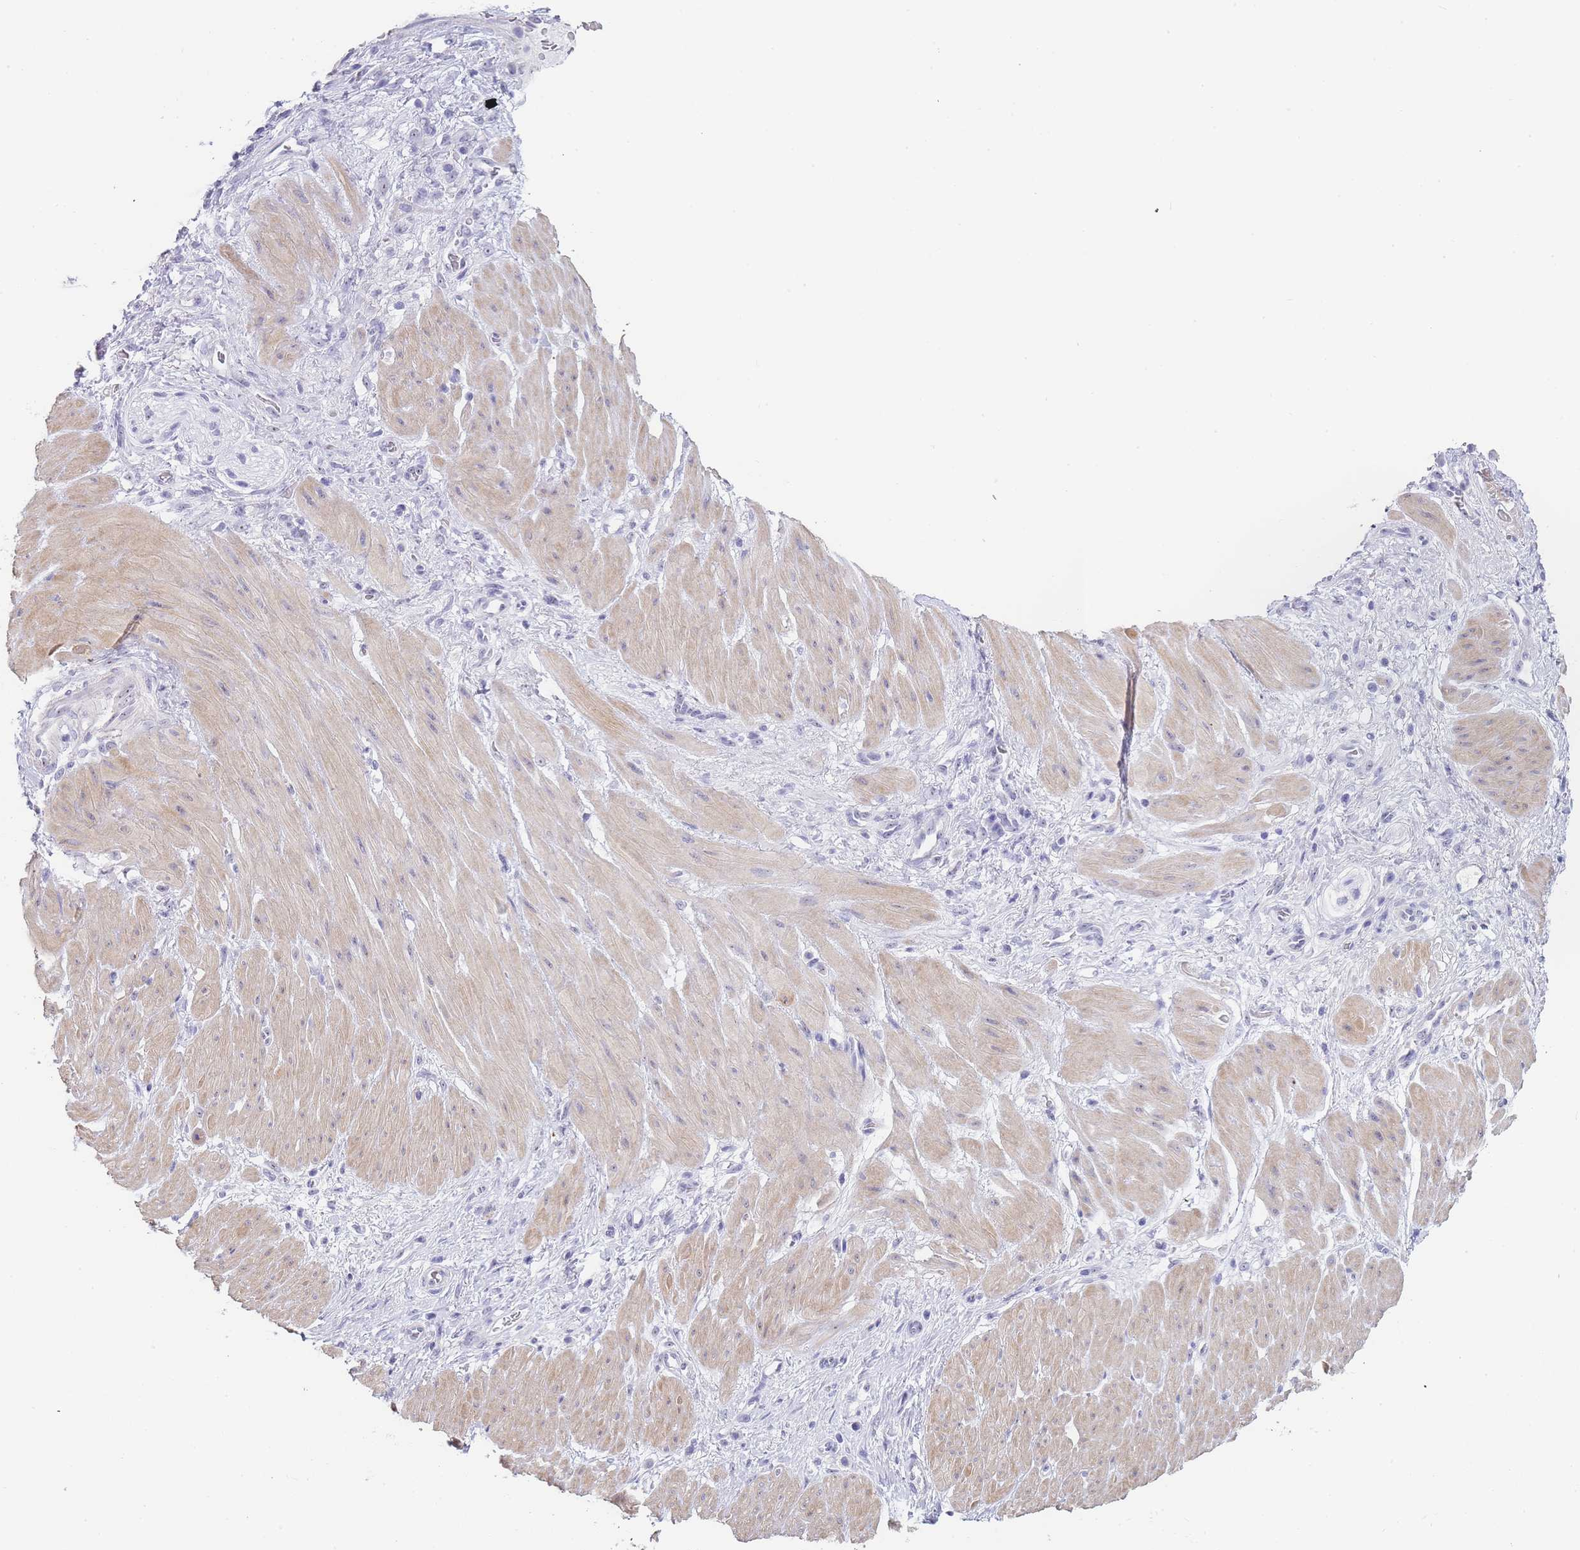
{"staining": {"intensity": "negative", "quantity": "none", "location": "none"}, "tissue": "stomach cancer", "cell_type": "Tumor cells", "image_type": "cancer", "snomed": [{"axis": "morphology", "description": "Adenocarcinoma, NOS"}, {"axis": "topography", "description": "Stomach"}], "caption": "This is an immunohistochemistry (IHC) micrograph of stomach adenocarcinoma. There is no positivity in tumor cells.", "gene": "NOP14", "patient": {"sex": "male", "age": 48}}